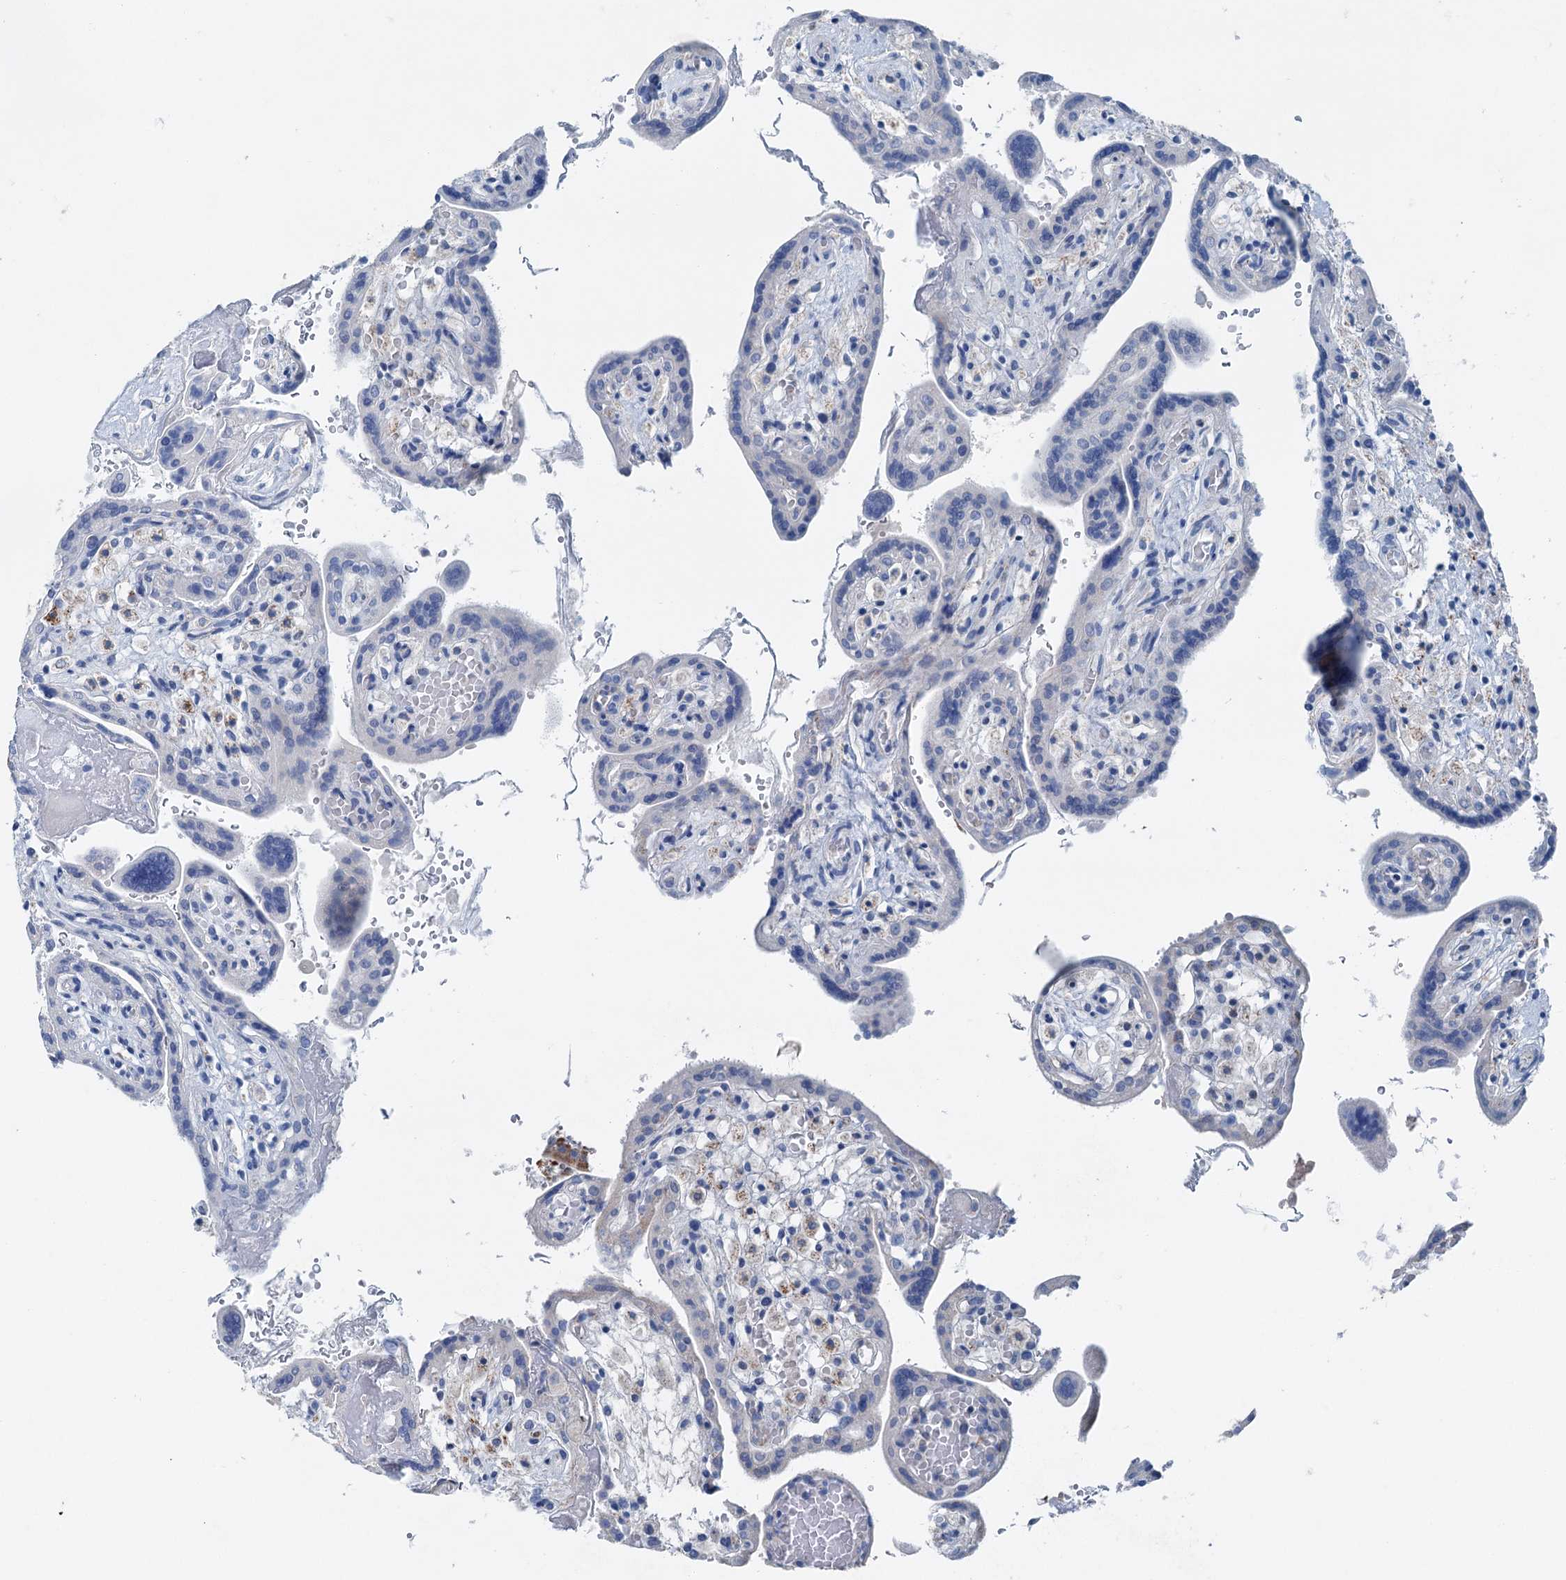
{"staining": {"intensity": "negative", "quantity": "none", "location": "none"}, "tissue": "placenta", "cell_type": "Trophoblastic cells", "image_type": "normal", "snomed": [{"axis": "morphology", "description": "Normal tissue, NOS"}, {"axis": "topography", "description": "Placenta"}], "caption": "Image shows no protein staining in trophoblastic cells of unremarkable placenta. (DAB (3,3'-diaminobenzidine) IHC, high magnification).", "gene": "ELP4", "patient": {"sex": "female", "age": 37}}